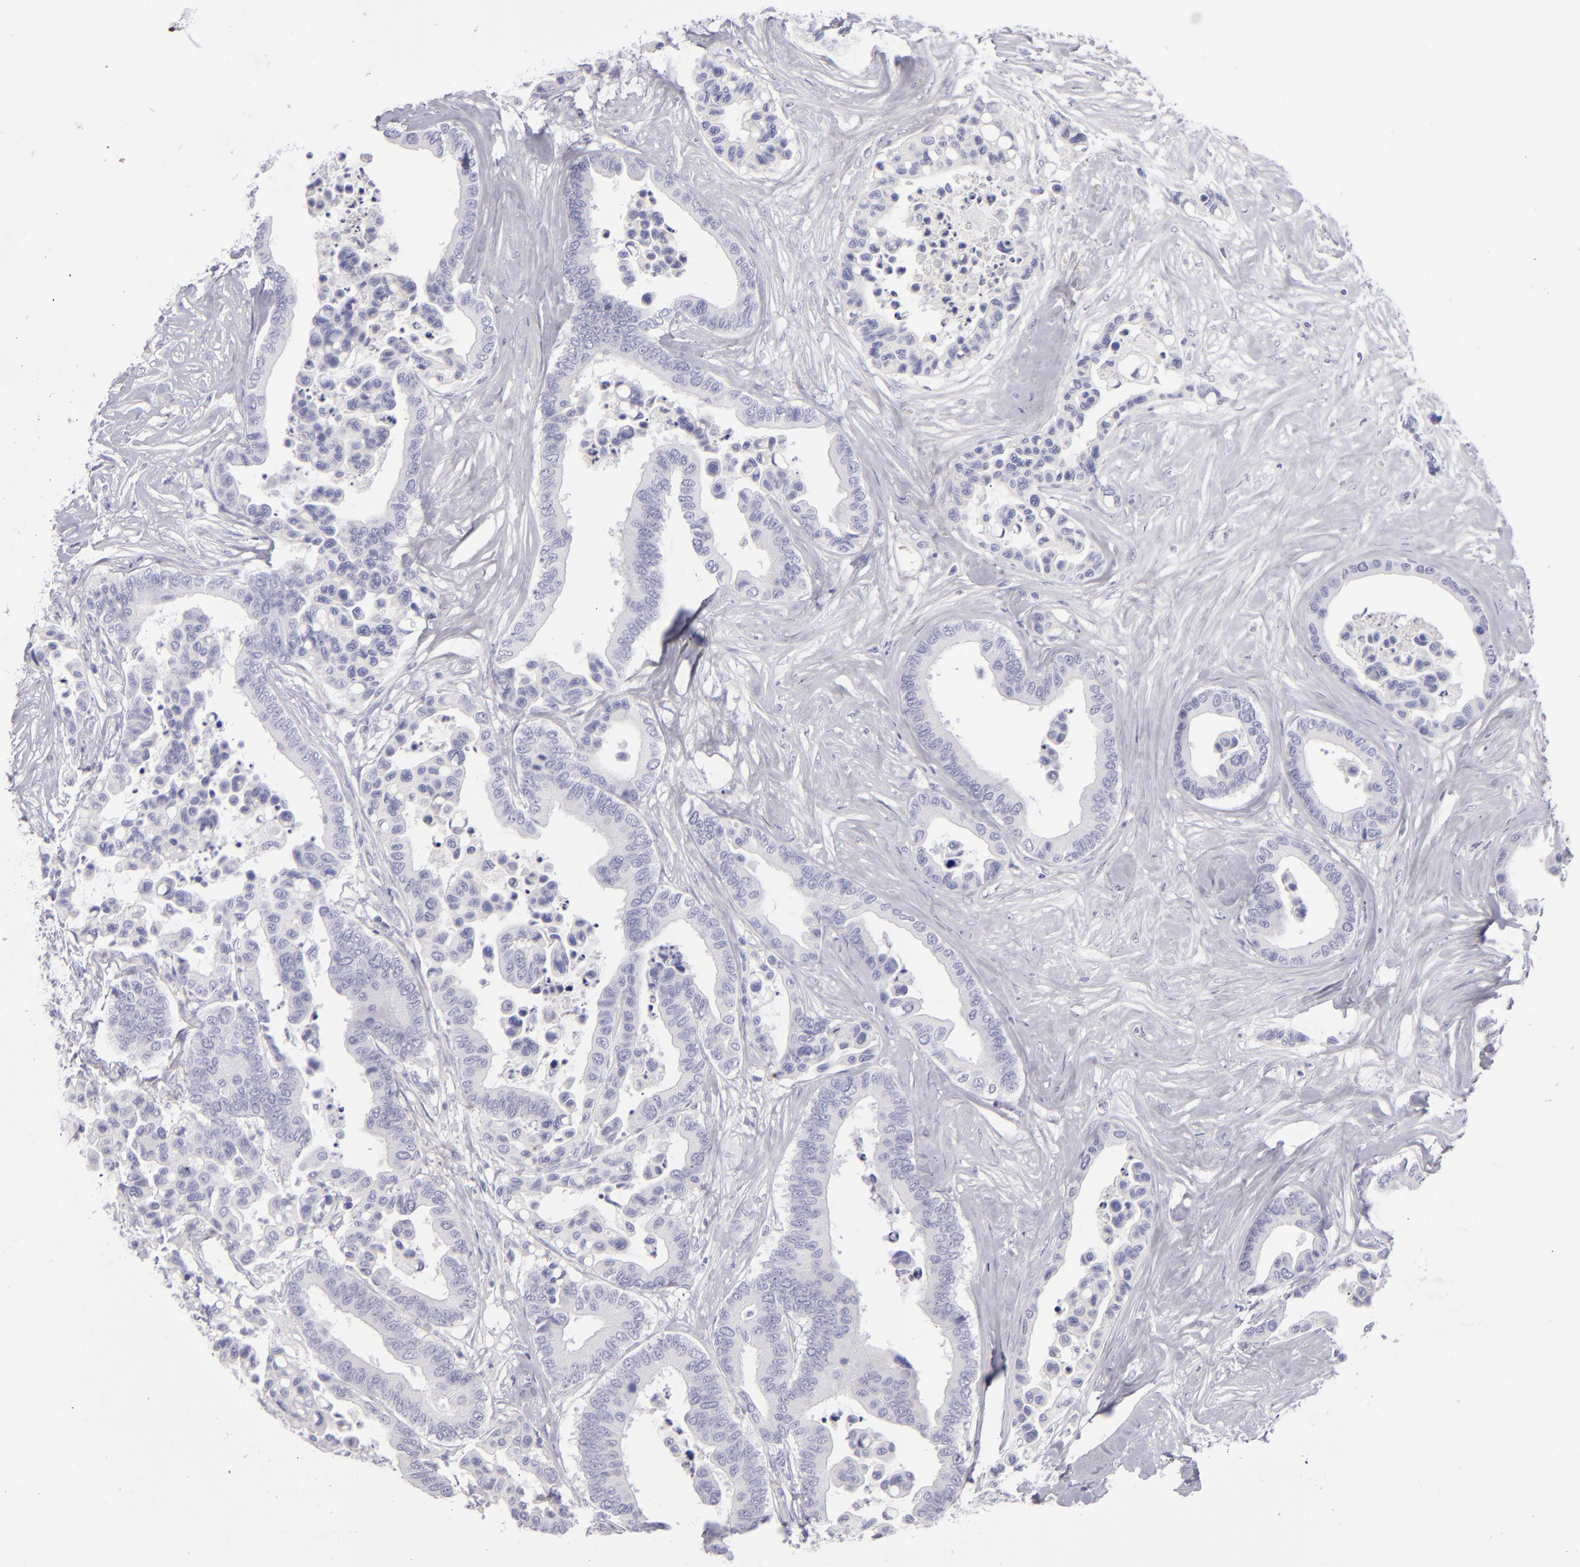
{"staining": {"intensity": "negative", "quantity": "none", "location": "none"}, "tissue": "colorectal cancer", "cell_type": "Tumor cells", "image_type": "cancer", "snomed": [{"axis": "morphology", "description": "Adenocarcinoma, NOS"}, {"axis": "topography", "description": "Colon"}], "caption": "This is a histopathology image of immunohistochemistry staining of adenocarcinoma (colorectal), which shows no staining in tumor cells. (Stains: DAB IHC with hematoxylin counter stain, Microscopy: brightfield microscopy at high magnification).", "gene": "CD22", "patient": {"sex": "male", "age": 82}}